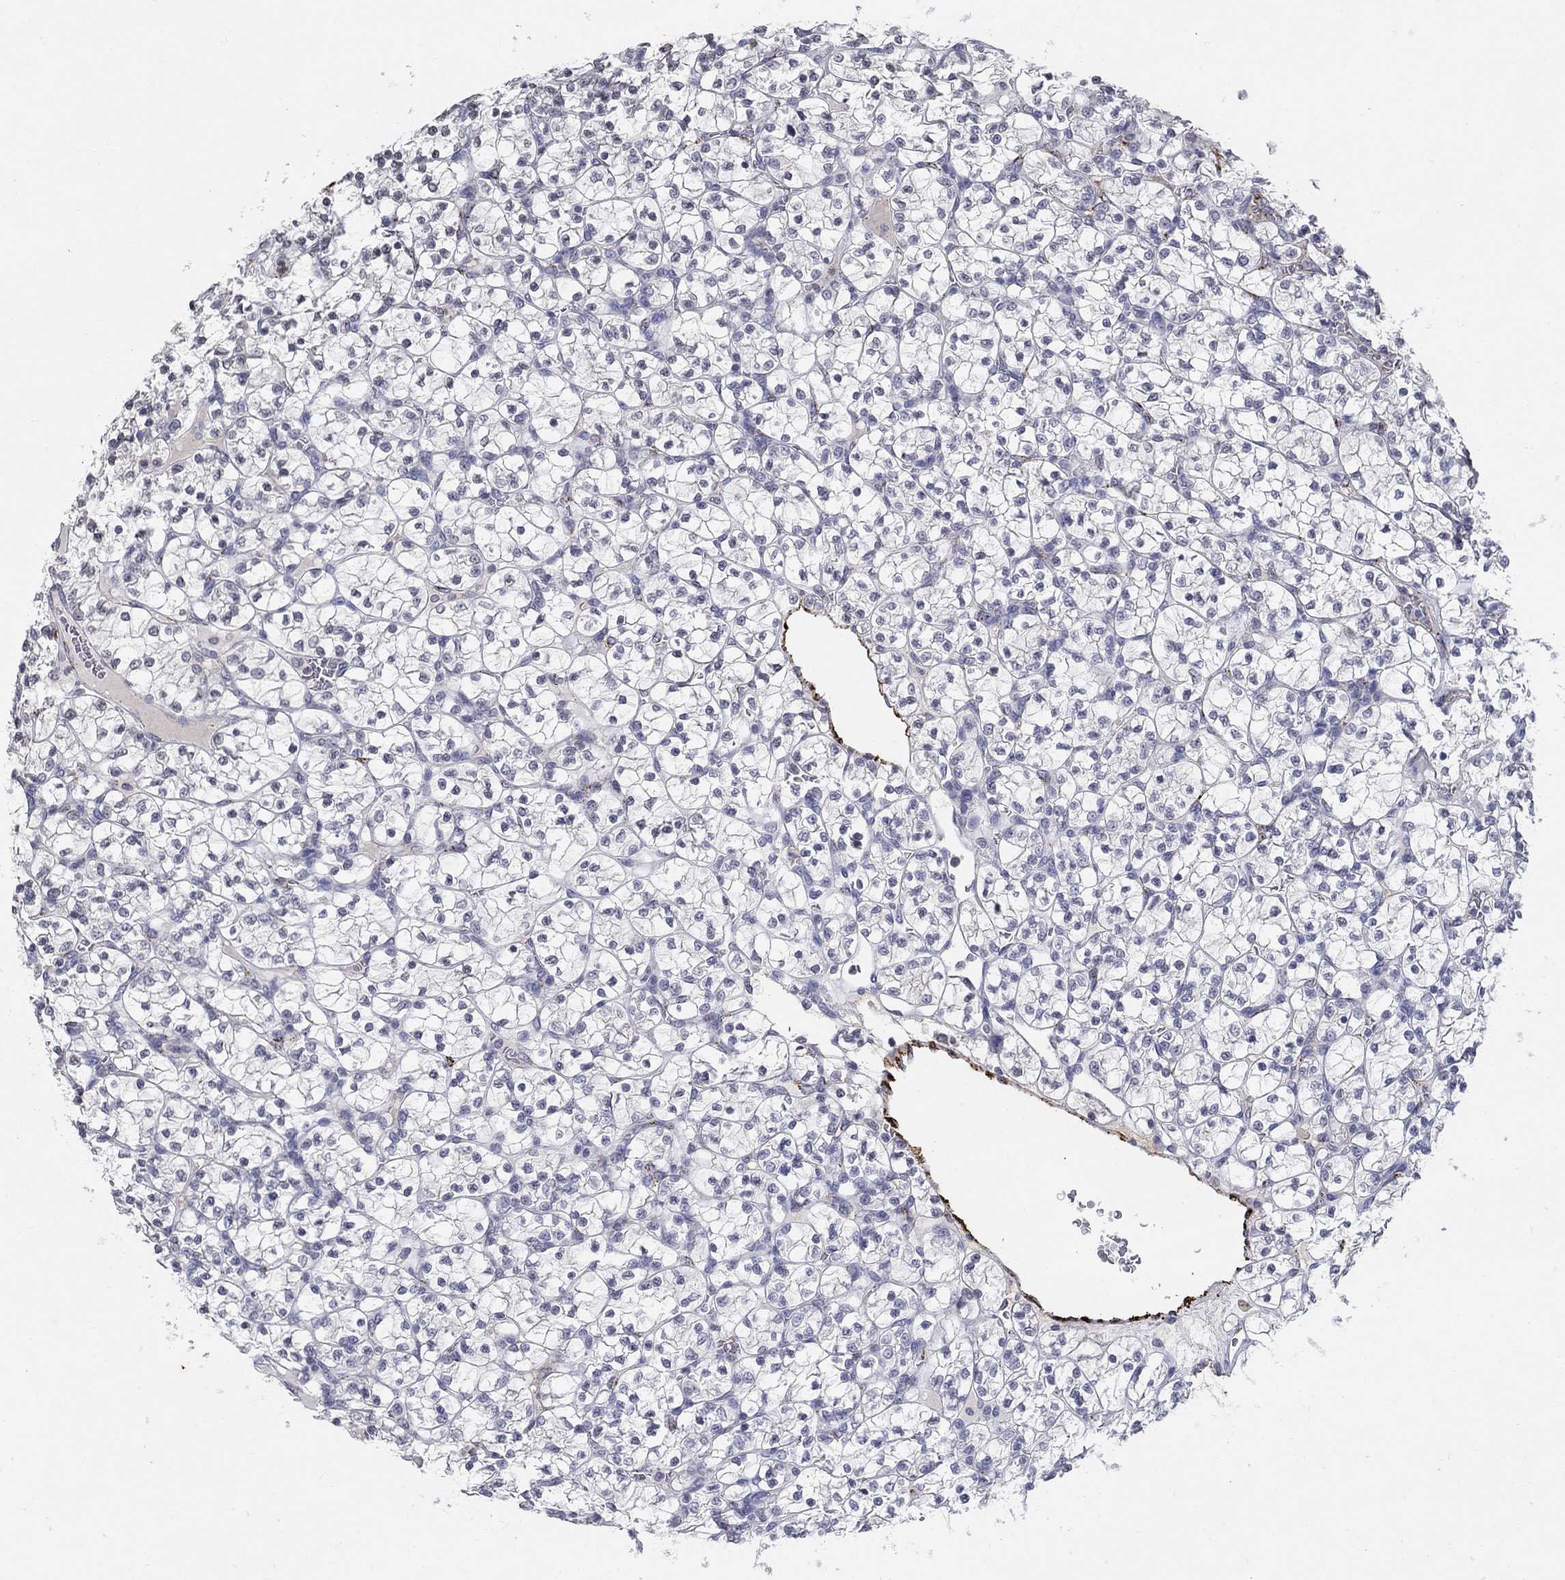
{"staining": {"intensity": "negative", "quantity": "none", "location": "none"}, "tissue": "renal cancer", "cell_type": "Tumor cells", "image_type": "cancer", "snomed": [{"axis": "morphology", "description": "Adenocarcinoma, NOS"}, {"axis": "topography", "description": "Kidney"}], "caption": "Protein analysis of renal cancer demonstrates no significant positivity in tumor cells.", "gene": "TINAG", "patient": {"sex": "female", "age": 89}}